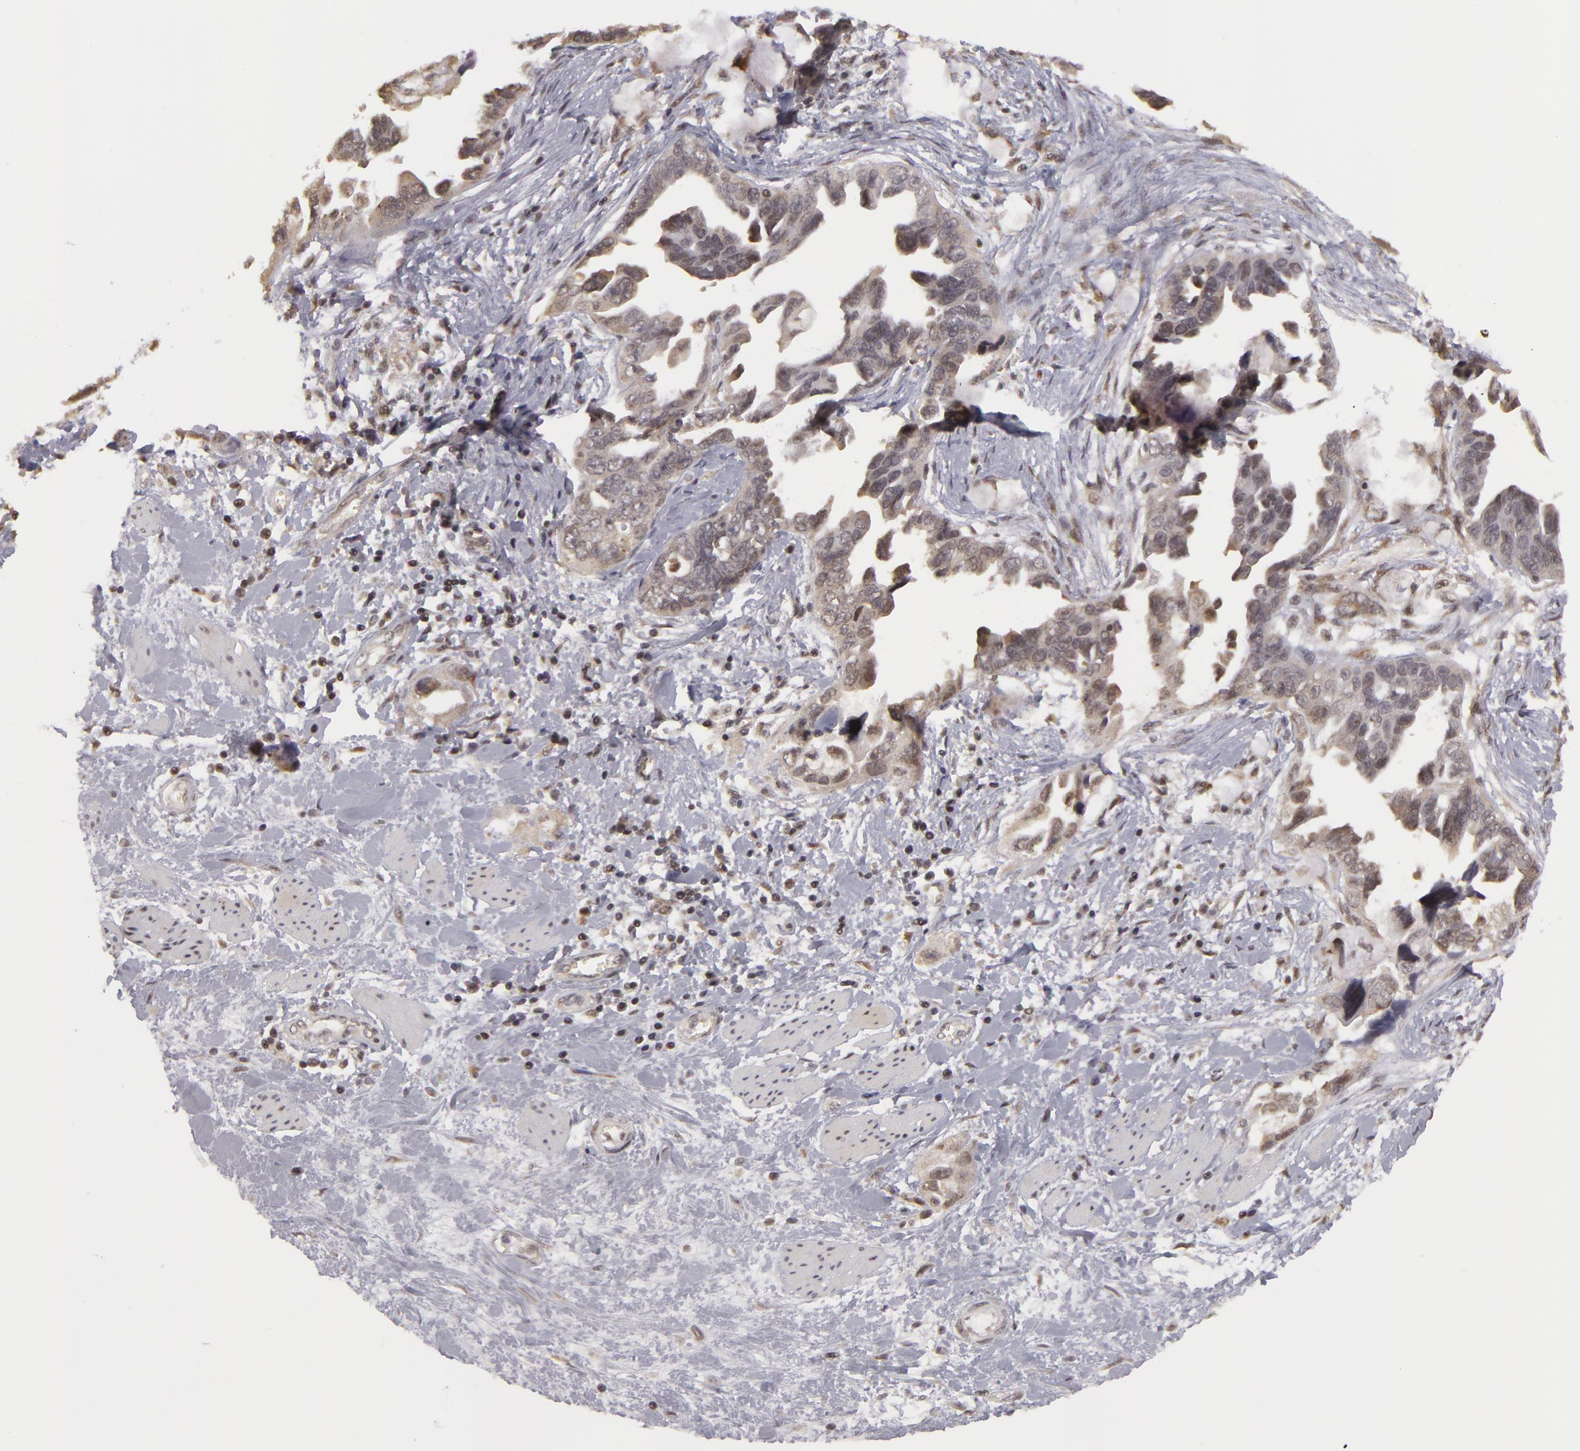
{"staining": {"intensity": "weak", "quantity": "<25%", "location": "cytoplasmic/membranous,nuclear"}, "tissue": "ovarian cancer", "cell_type": "Tumor cells", "image_type": "cancer", "snomed": [{"axis": "morphology", "description": "Cystadenocarcinoma, serous, NOS"}, {"axis": "topography", "description": "Ovary"}], "caption": "Tumor cells show no significant positivity in ovarian serous cystadenocarcinoma.", "gene": "ZNF133", "patient": {"sex": "female", "age": 63}}